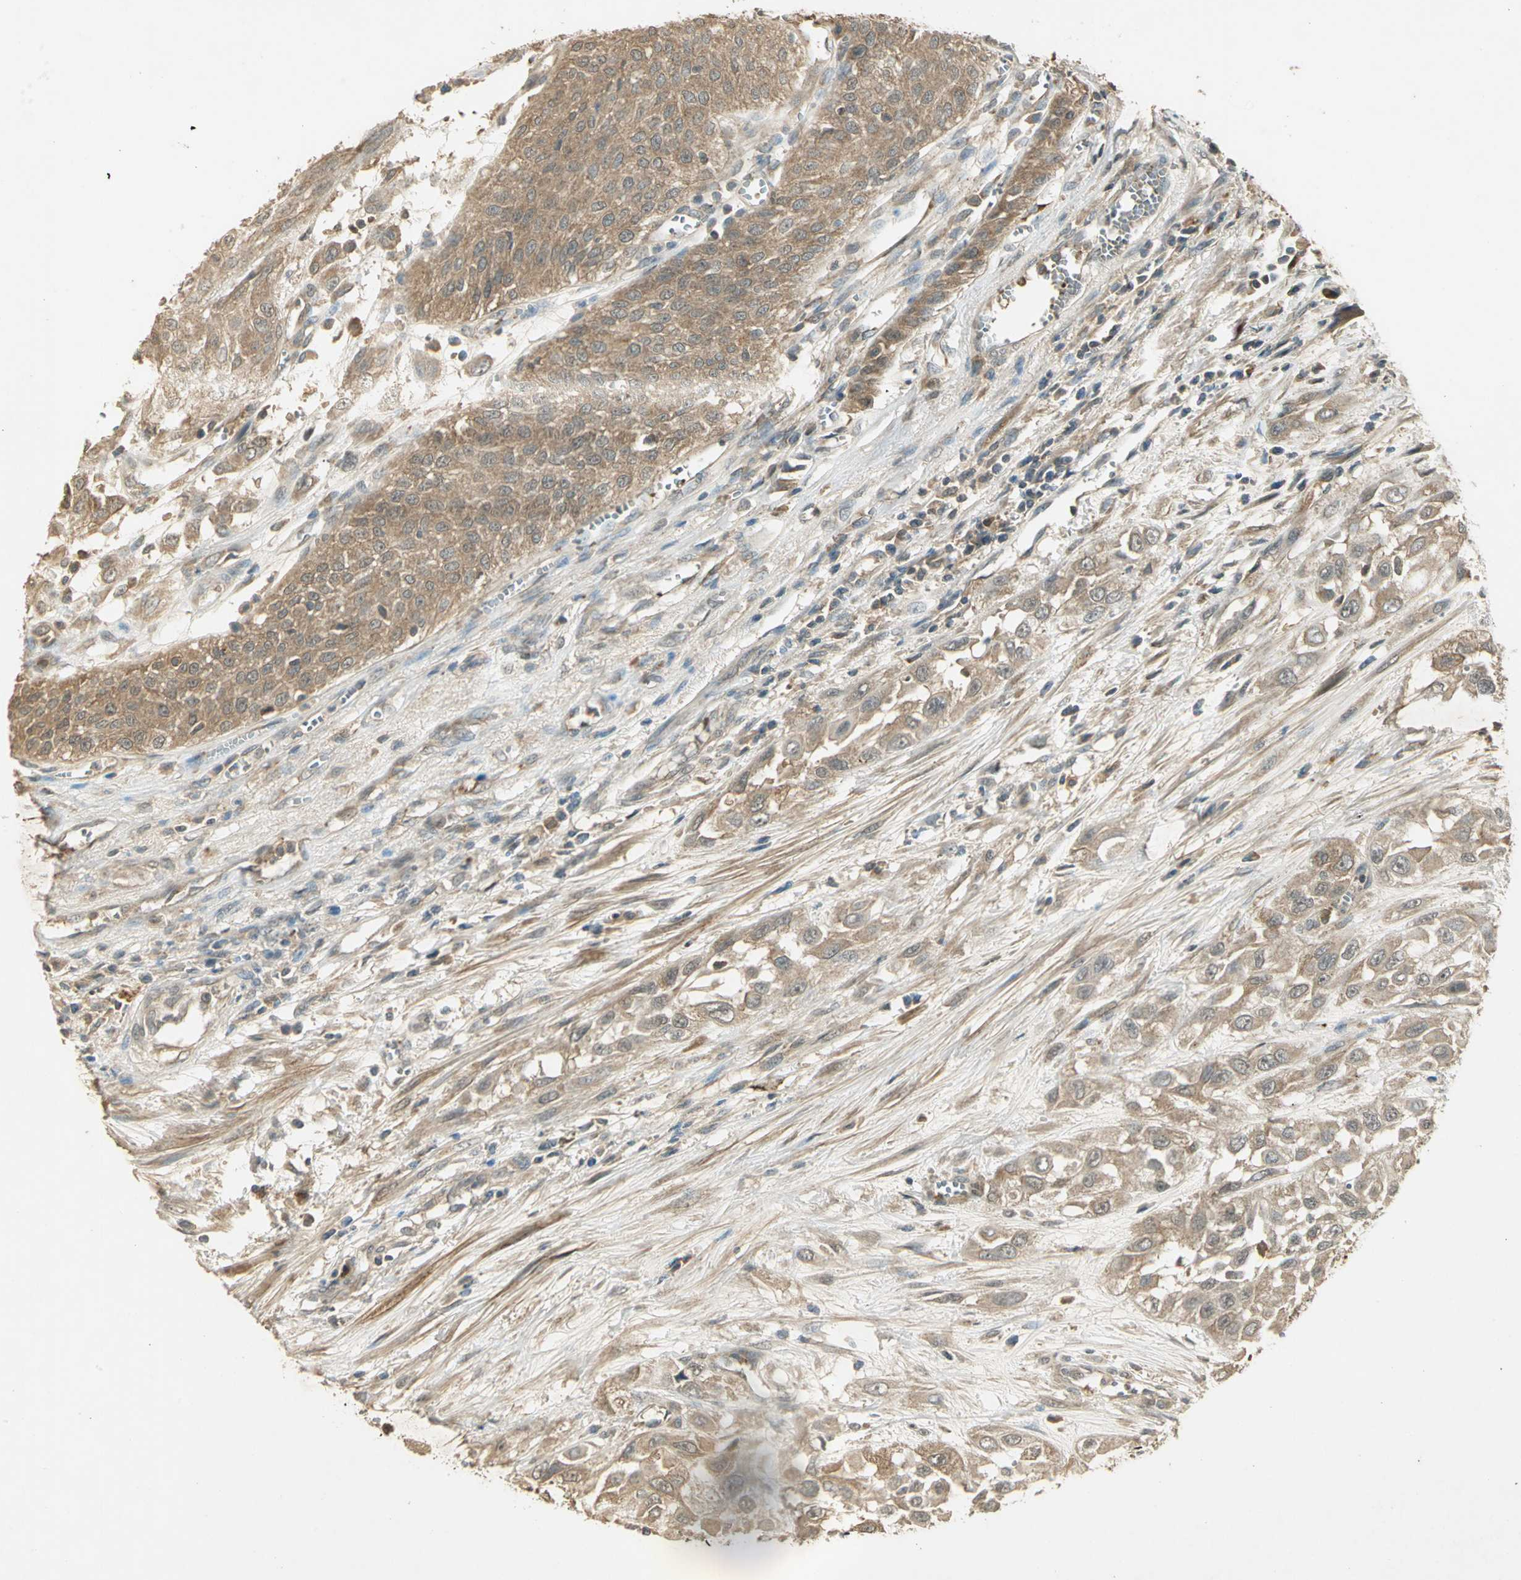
{"staining": {"intensity": "weak", "quantity": ">75%", "location": "cytoplasmic/membranous"}, "tissue": "urothelial cancer", "cell_type": "Tumor cells", "image_type": "cancer", "snomed": [{"axis": "morphology", "description": "Urothelial carcinoma, High grade"}, {"axis": "topography", "description": "Urinary bladder"}], "caption": "IHC photomicrograph of human urothelial carcinoma (high-grade) stained for a protein (brown), which displays low levels of weak cytoplasmic/membranous expression in approximately >75% of tumor cells.", "gene": "KEAP1", "patient": {"sex": "male", "age": 57}}